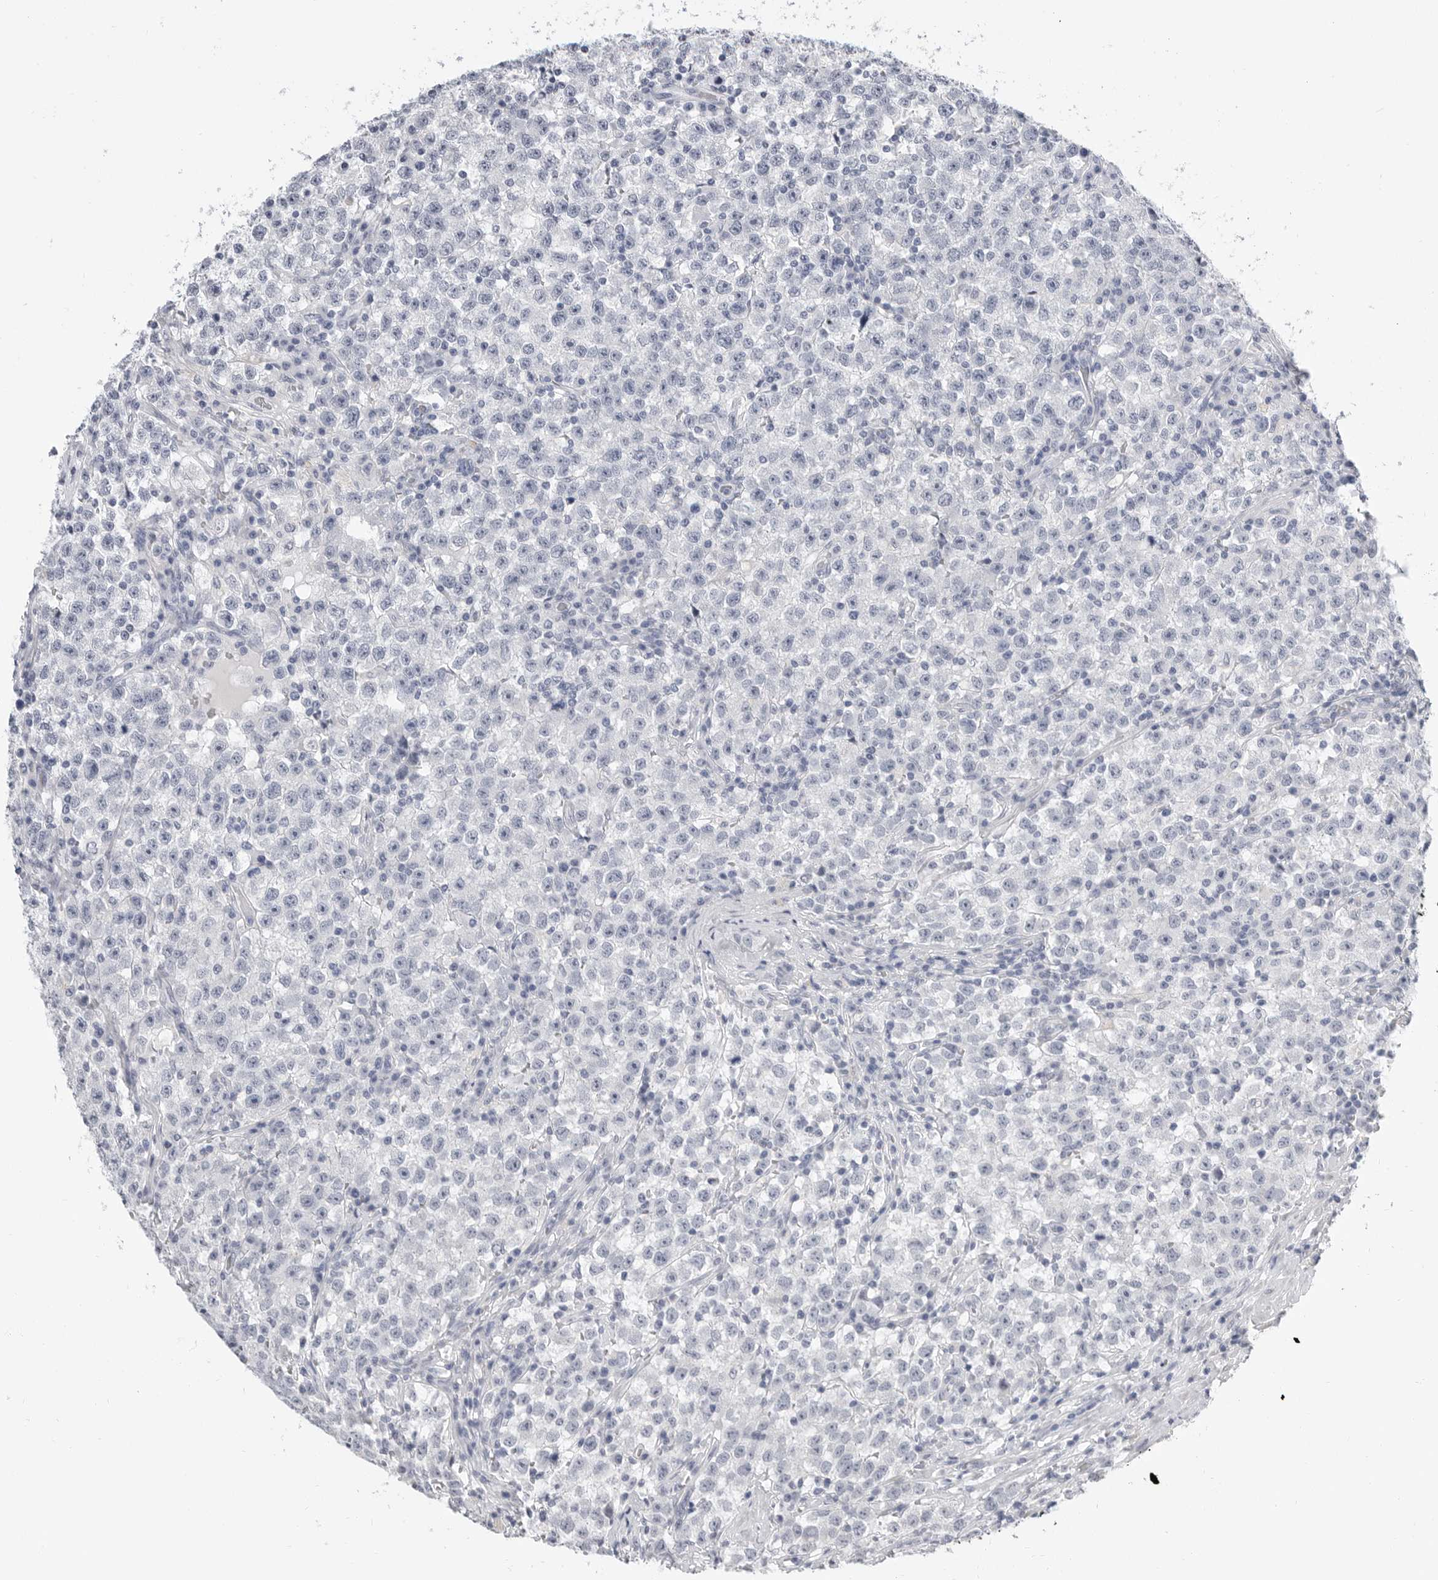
{"staining": {"intensity": "negative", "quantity": "none", "location": "none"}, "tissue": "testis cancer", "cell_type": "Tumor cells", "image_type": "cancer", "snomed": [{"axis": "morphology", "description": "Seminoma, NOS"}, {"axis": "topography", "description": "Testis"}], "caption": "A micrograph of human seminoma (testis) is negative for staining in tumor cells.", "gene": "PLN", "patient": {"sex": "male", "age": 22}}